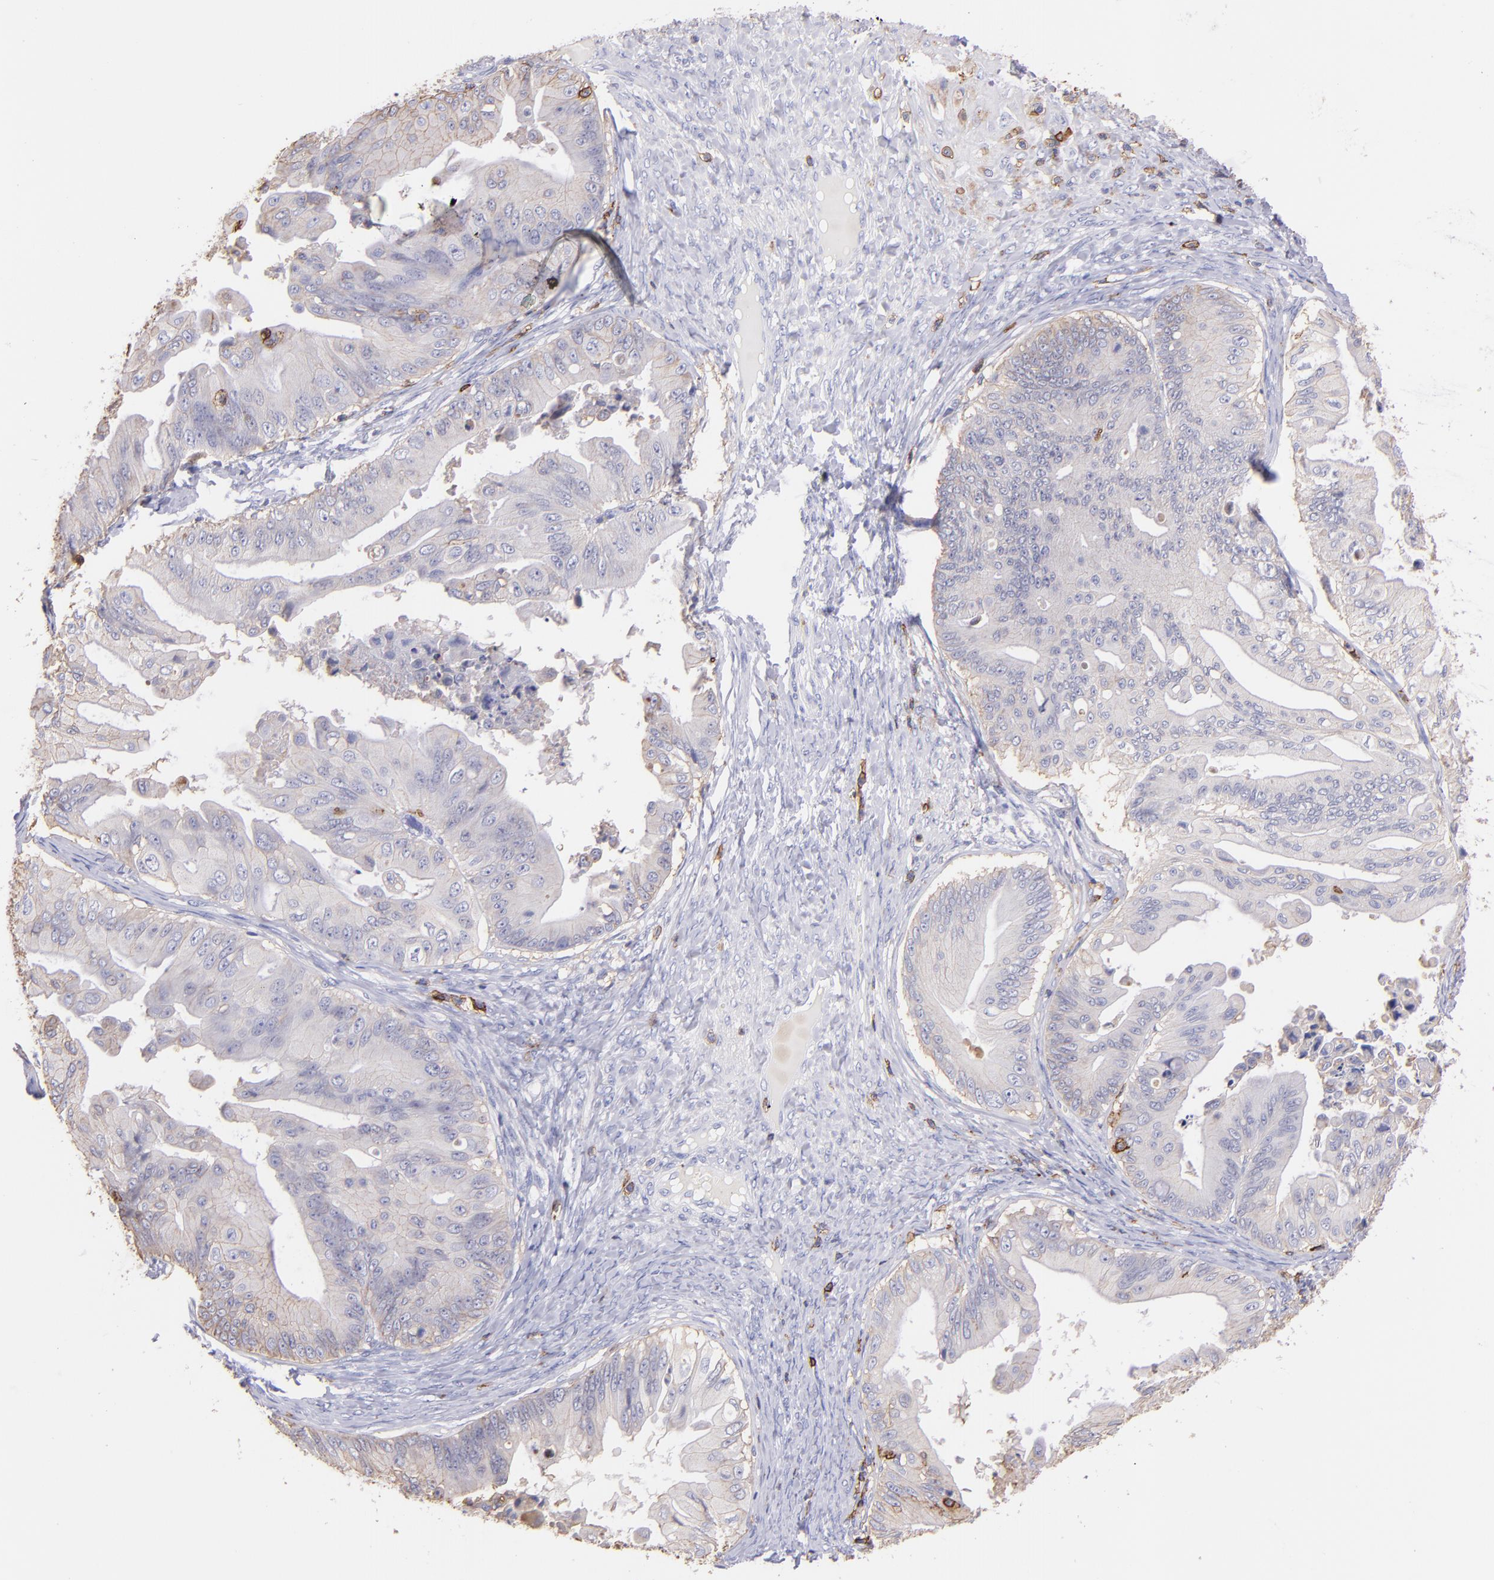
{"staining": {"intensity": "weak", "quantity": "<25%", "location": "cytoplasmic/membranous"}, "tissue": "ovarian cancer", "cell_type": "Tumor cells", "image_type": "cancer", "snomed": [{"axis": "morphology", "description": "Cystadenocarcinoma, mucinous, NOS"}, {"axis": "topography", "description": "Ovary"}], "caption": "Histopathology image shows no protein expression in tumor cells of ovarian cancer (mucinous cystadenocarcinoma) tissue.", "gene": "SPN", "patient": {"sex": "female", "age": 37}}